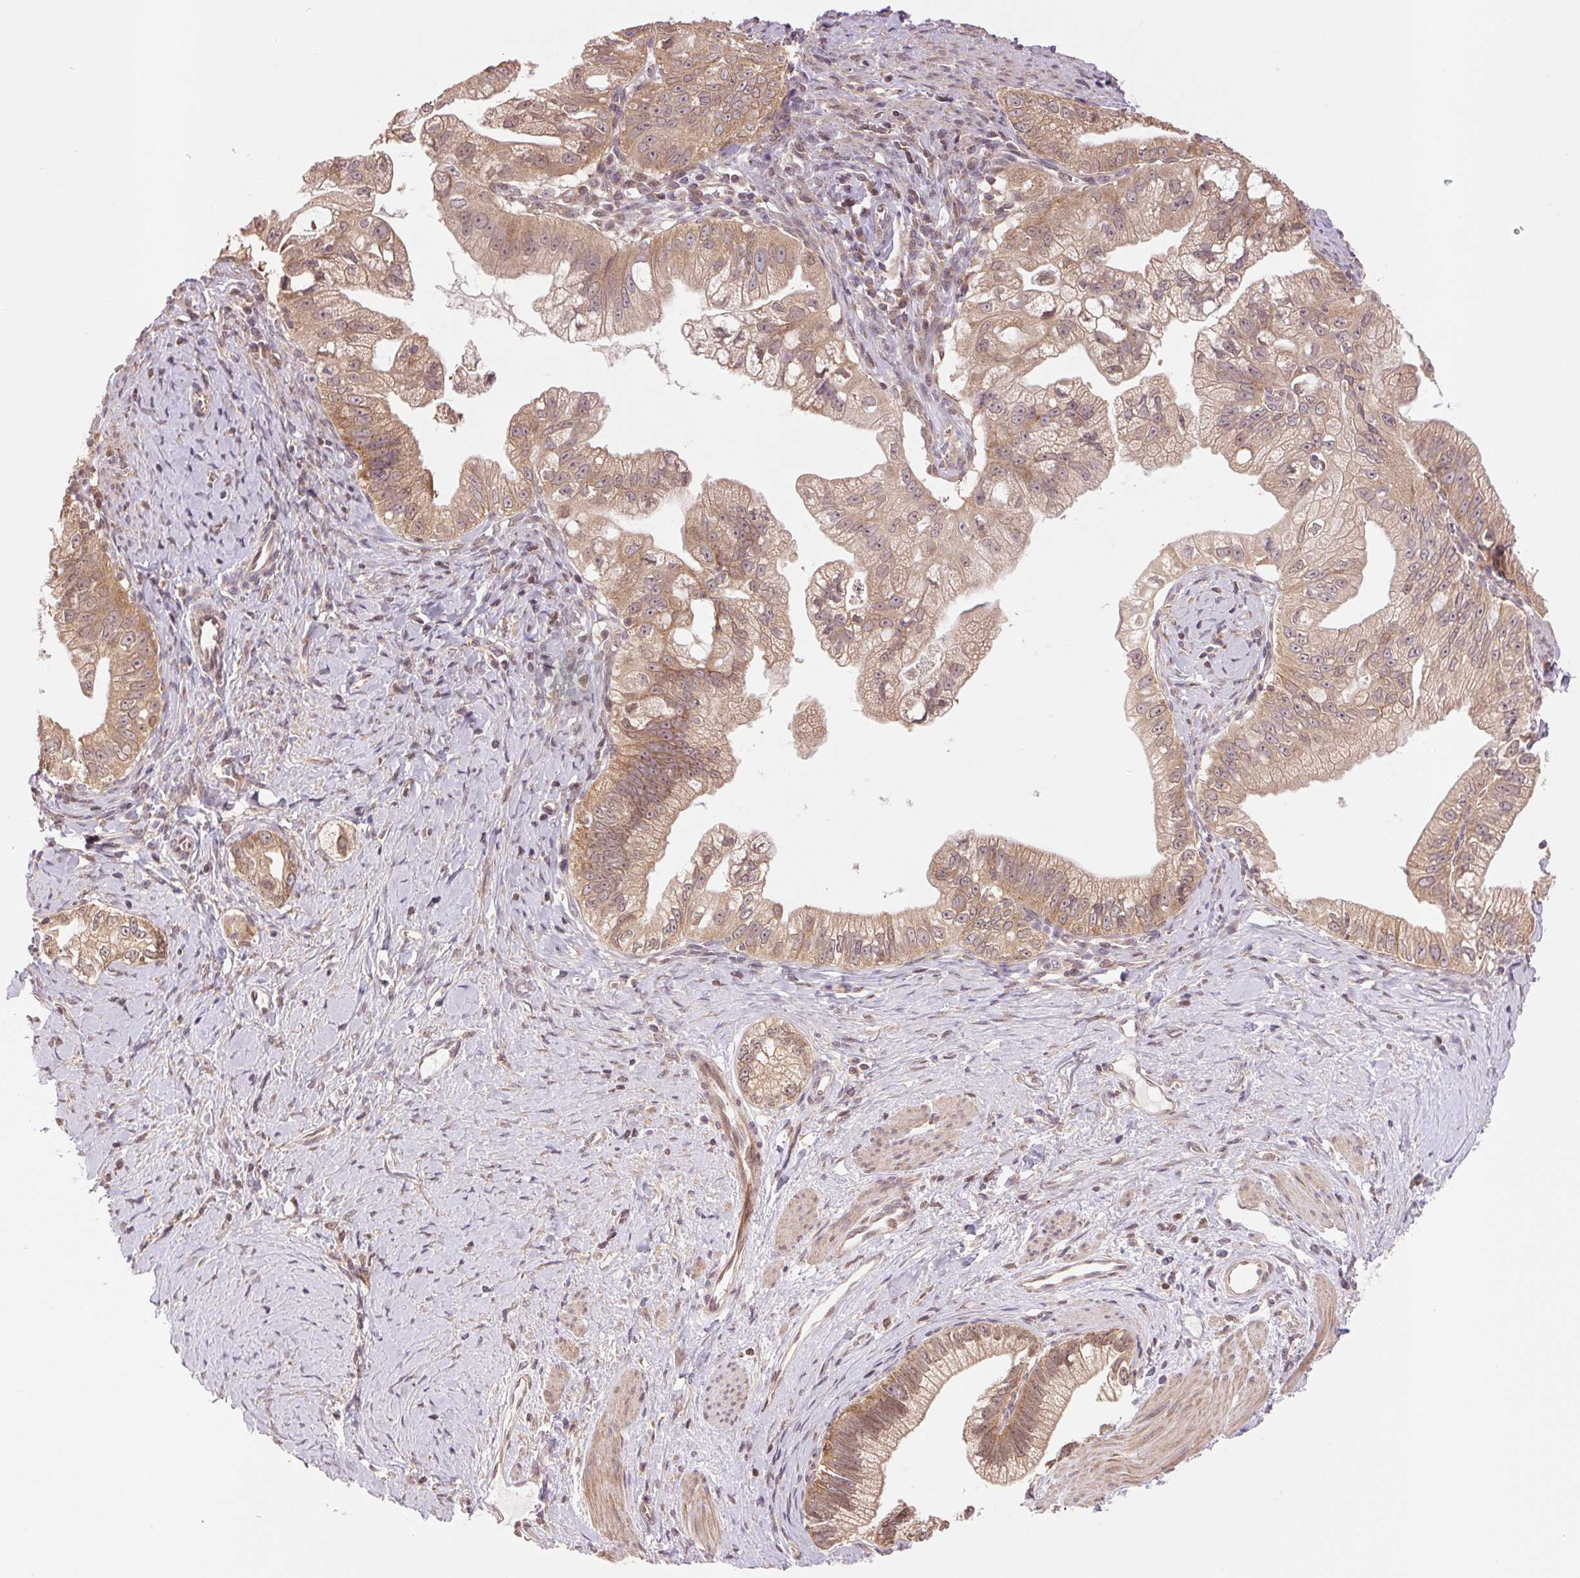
{"staining": {"intensity": "moderate", "quantity": ">75%", "location": "cytoplasmic/membranous"}, "tissue": "pancreatic cancer", "cell_type": "Tumor cells", "image_type": "cancer", "snomed": [{"axis": "morphology", "description": "Adenocarcinoma, NOS"}, {"axis": "topography", "description": "Pancreas"}], "caption": "Pancreatic adenocarcinoma tissue displays moderate cytoplasmic/membranous expression in about >75% of tumor cells, visualized by immunohistochemistry.", "gene": "BTF3L4", "patient": {"sex": "male", "age": 70}}